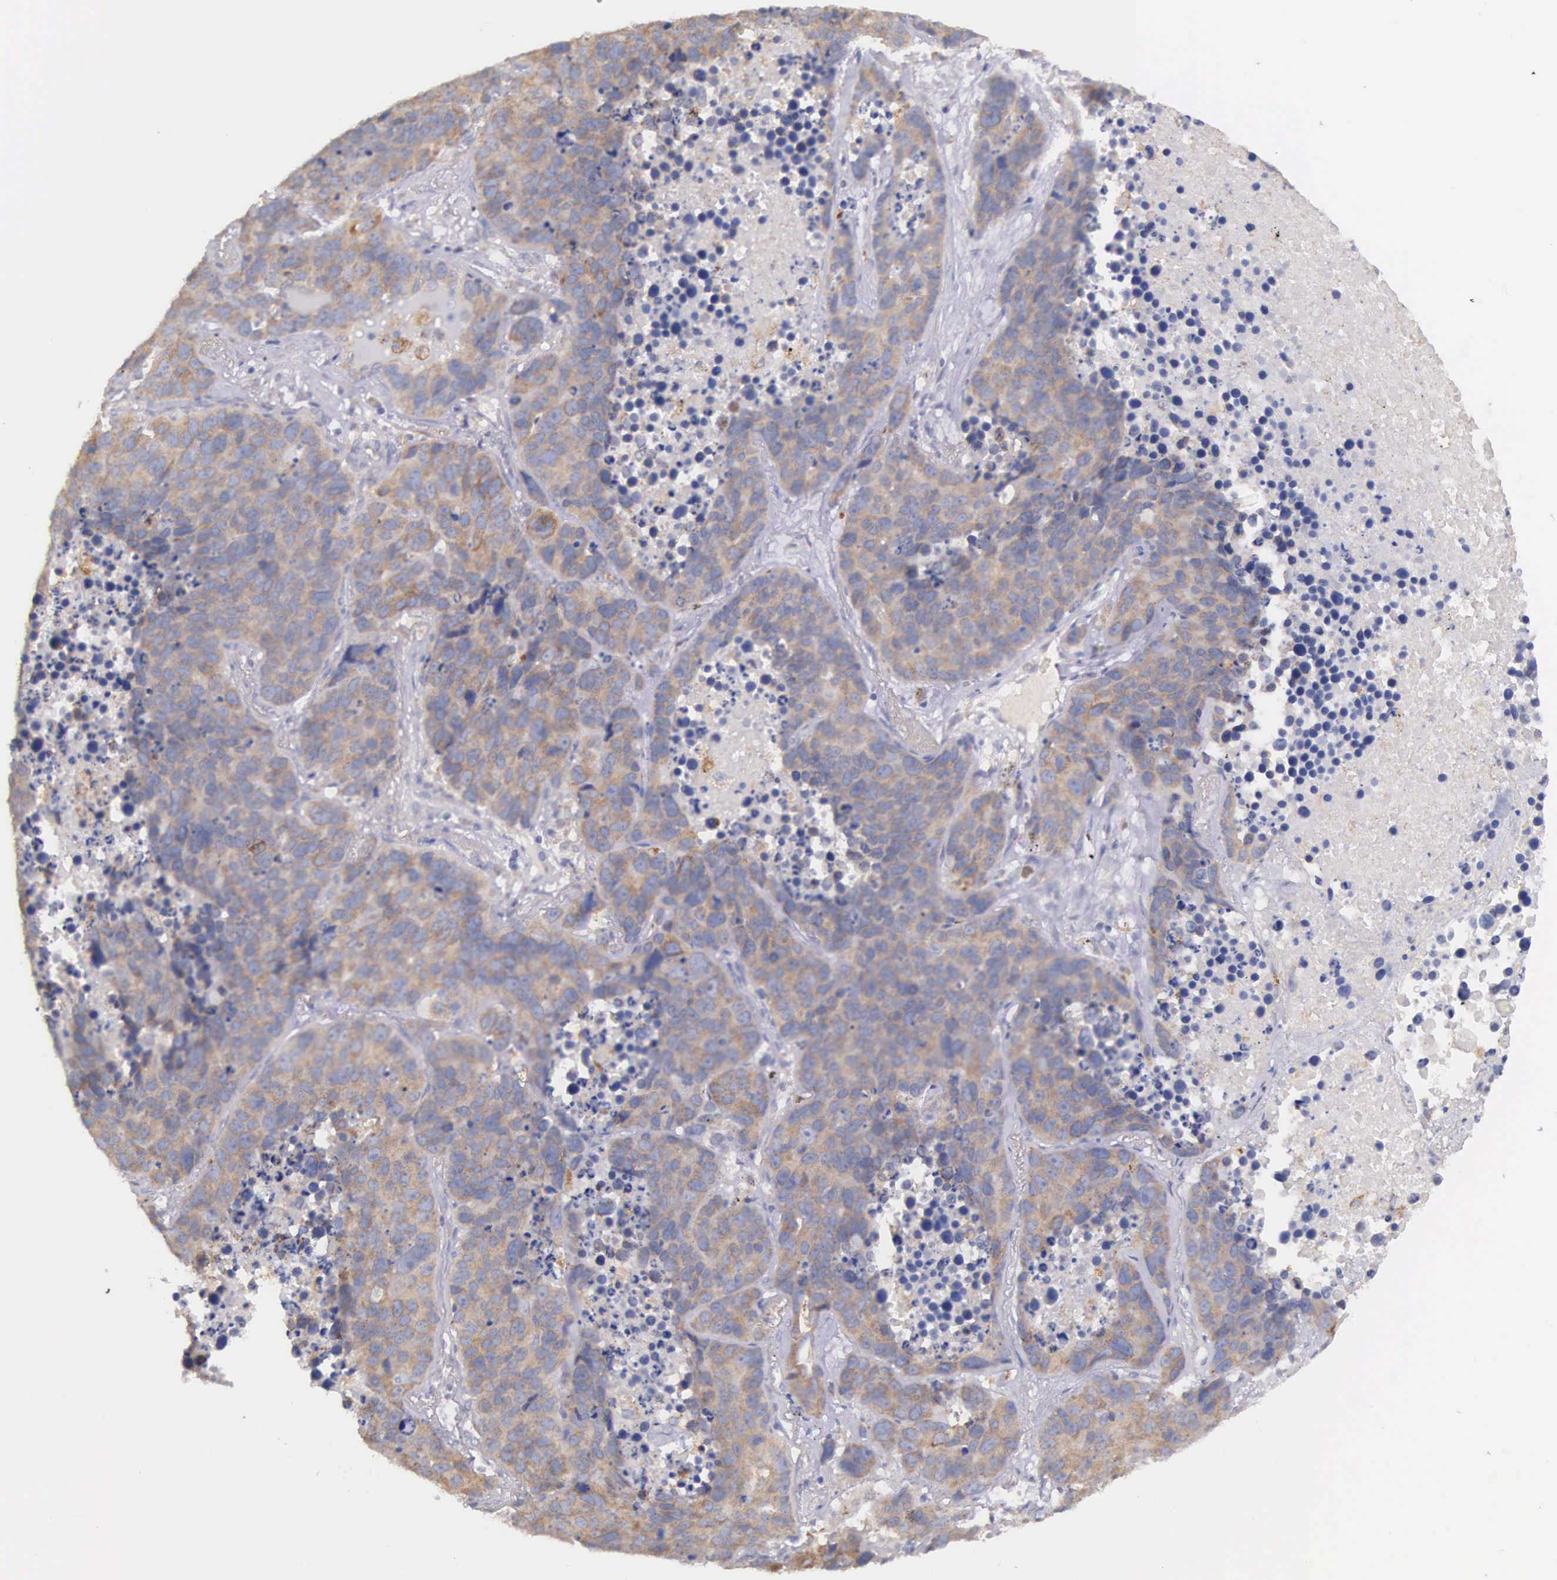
{"staining": {"intensity": "weak", "quantity": ">75%", "location": "cytoplasmic/membranous"}, "tissue": "lung cancer", "cell_type": "Tumor cells", "image_type": "cancer", "snomed": [{"axis": "morphology", "description": "Carcinoid, malignant, NOS"}, {"axis": "topography", "description": "Lung"}], "caption": "An immunohistochemistry micrograph of neoplastic tissue is shown. Protein staining in brown labels weak cytoplasmic/membranous positivity in malignant carcinoid (lung) within tumor cells.", "gene": "NSDHL", "patient": {"sex": "male", "age": 60}}